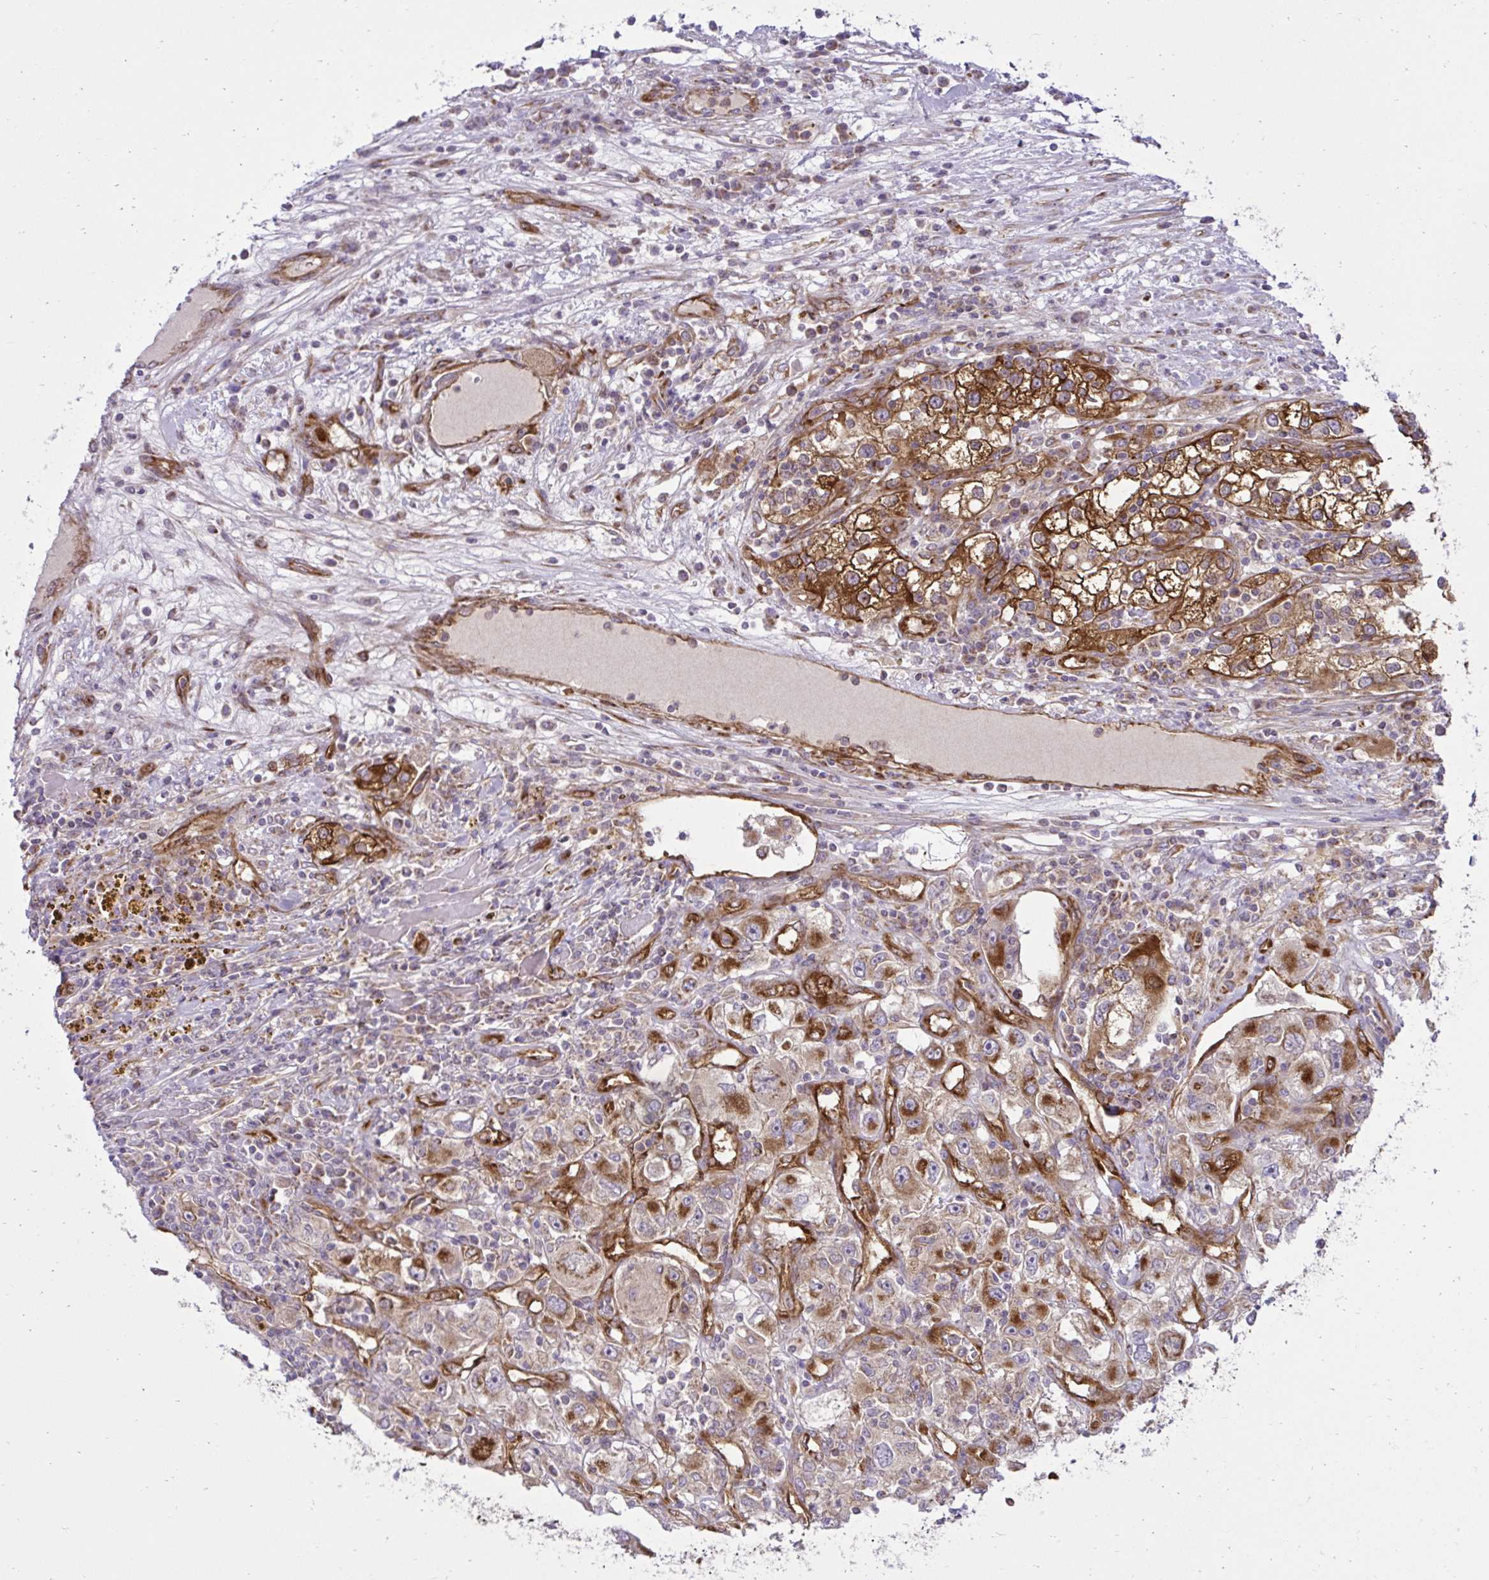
{"staining": {"intensity": "moderate", "quantity": ">75%", "location": "cytoplasmic/membranous"}, "tissue": "renal cancer", "cell_type": "Tumor cells", "image_type": "cancer", "snomed": [{"axis": "morphology", "description": "Adenocarcinoma, NOS"}, {"axis": "topography", "description": "Kidney"}], "caption": "Immunohistochemical staining of human renal cancer (adenocarcinoma) reveals medium levels of moderate cytoplasmic/membranous protein expression in about >75% of tumor cells. (Brightfield microscopy of DAB IHC at high magnification).", "gene": "LIMS1", "patient": {"sex": "female", "age": 52}}